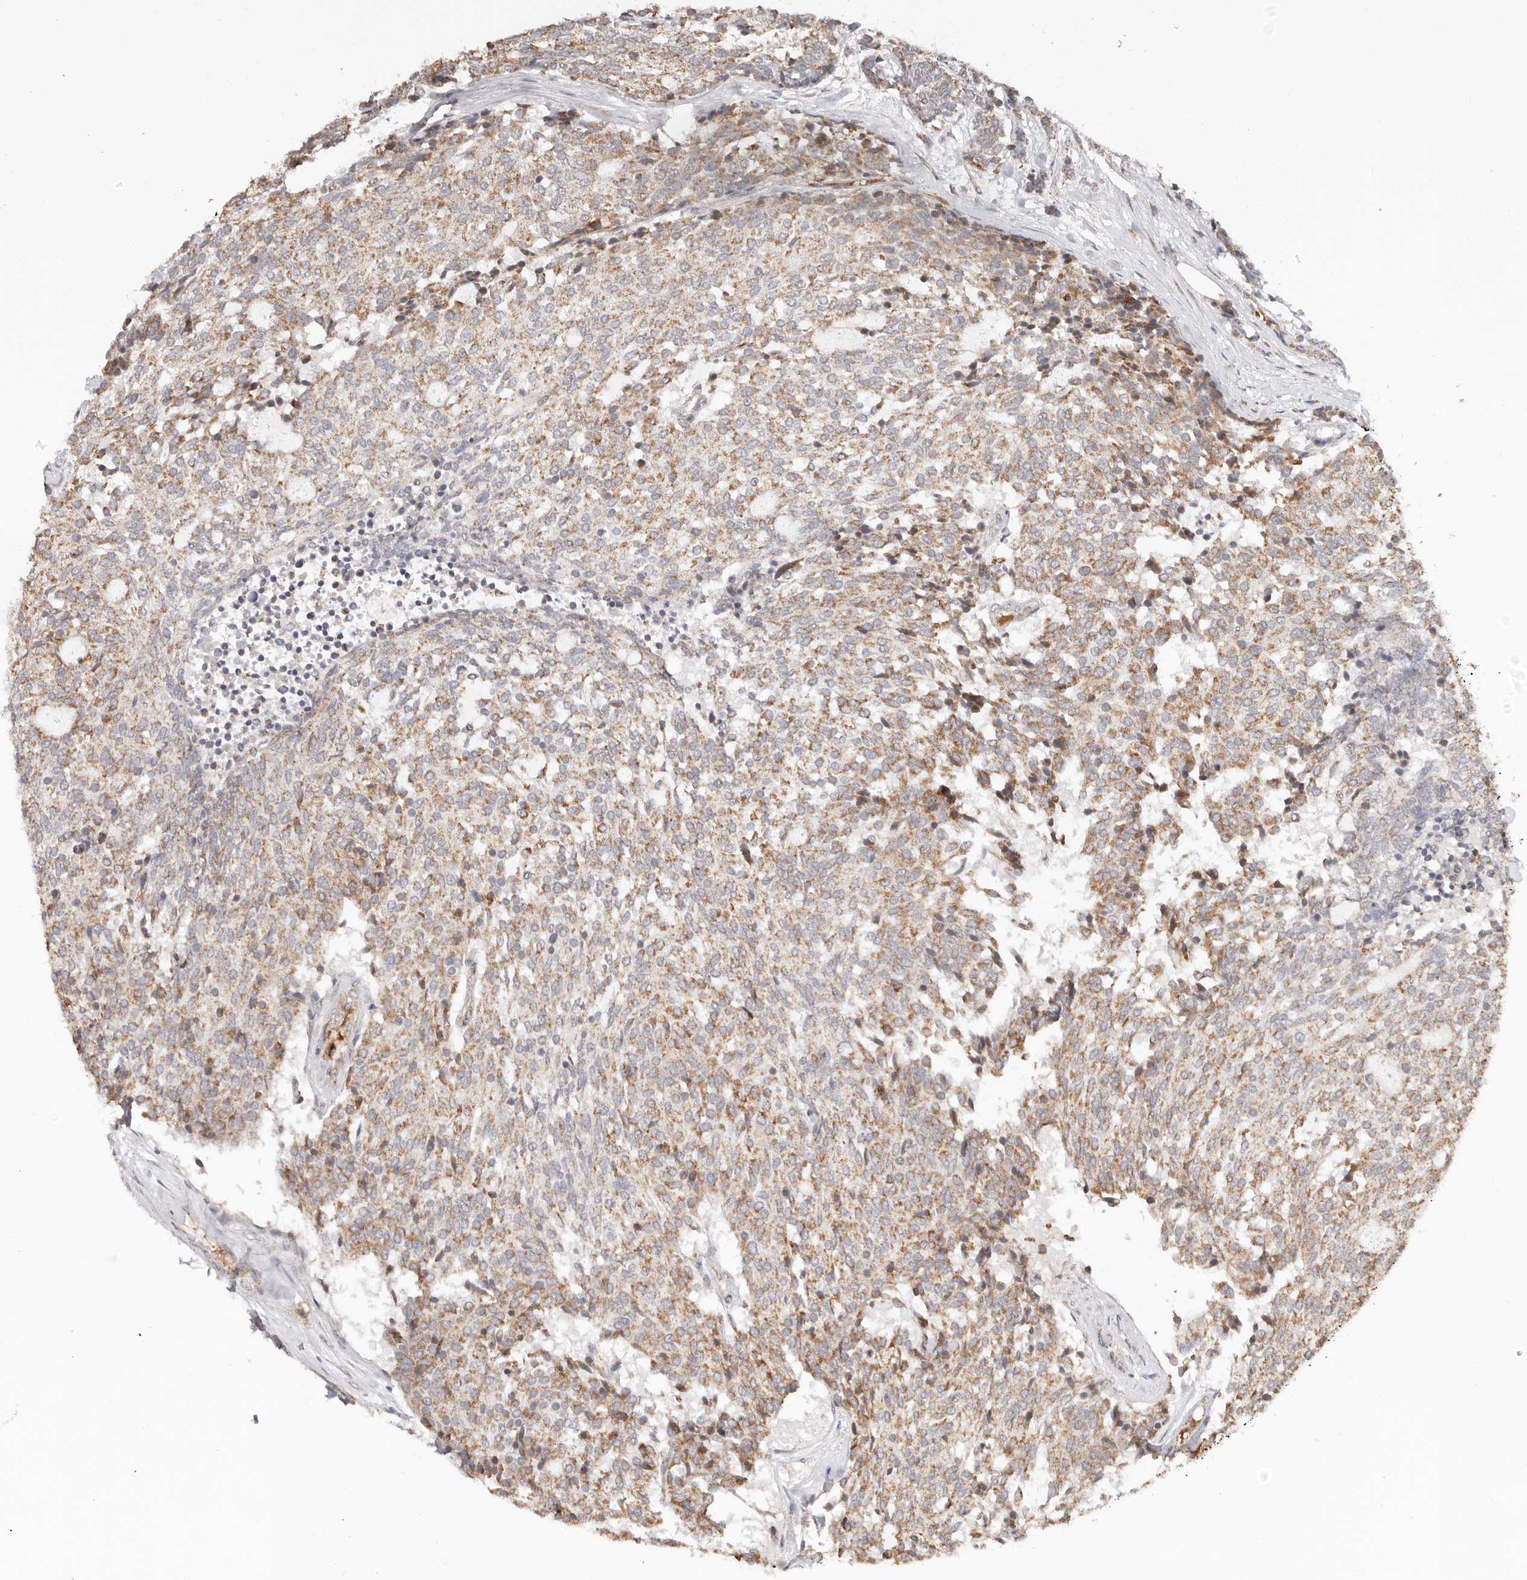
{"staining": {"intensity": "moderate", "quantity": ">75%", "location": "cytoplasmic/membranous"}, "tissue": "carcinoid", "cell_type": "Tumor cells", "image_type": "cancer", "snomed": [{"axis": "morphology", "description": "Carcinoid, malignant, NOS"}, {"axis": "topography", "description": "Pancreas"}], "caption": "Brown immunohistochemical staining in carcinoid shows moderate cytoplasmic/membranous staining in approximately >75% of tumor cells.", "gene": "NDUFB11", "patient": {"sex": "female", "age": 54}}